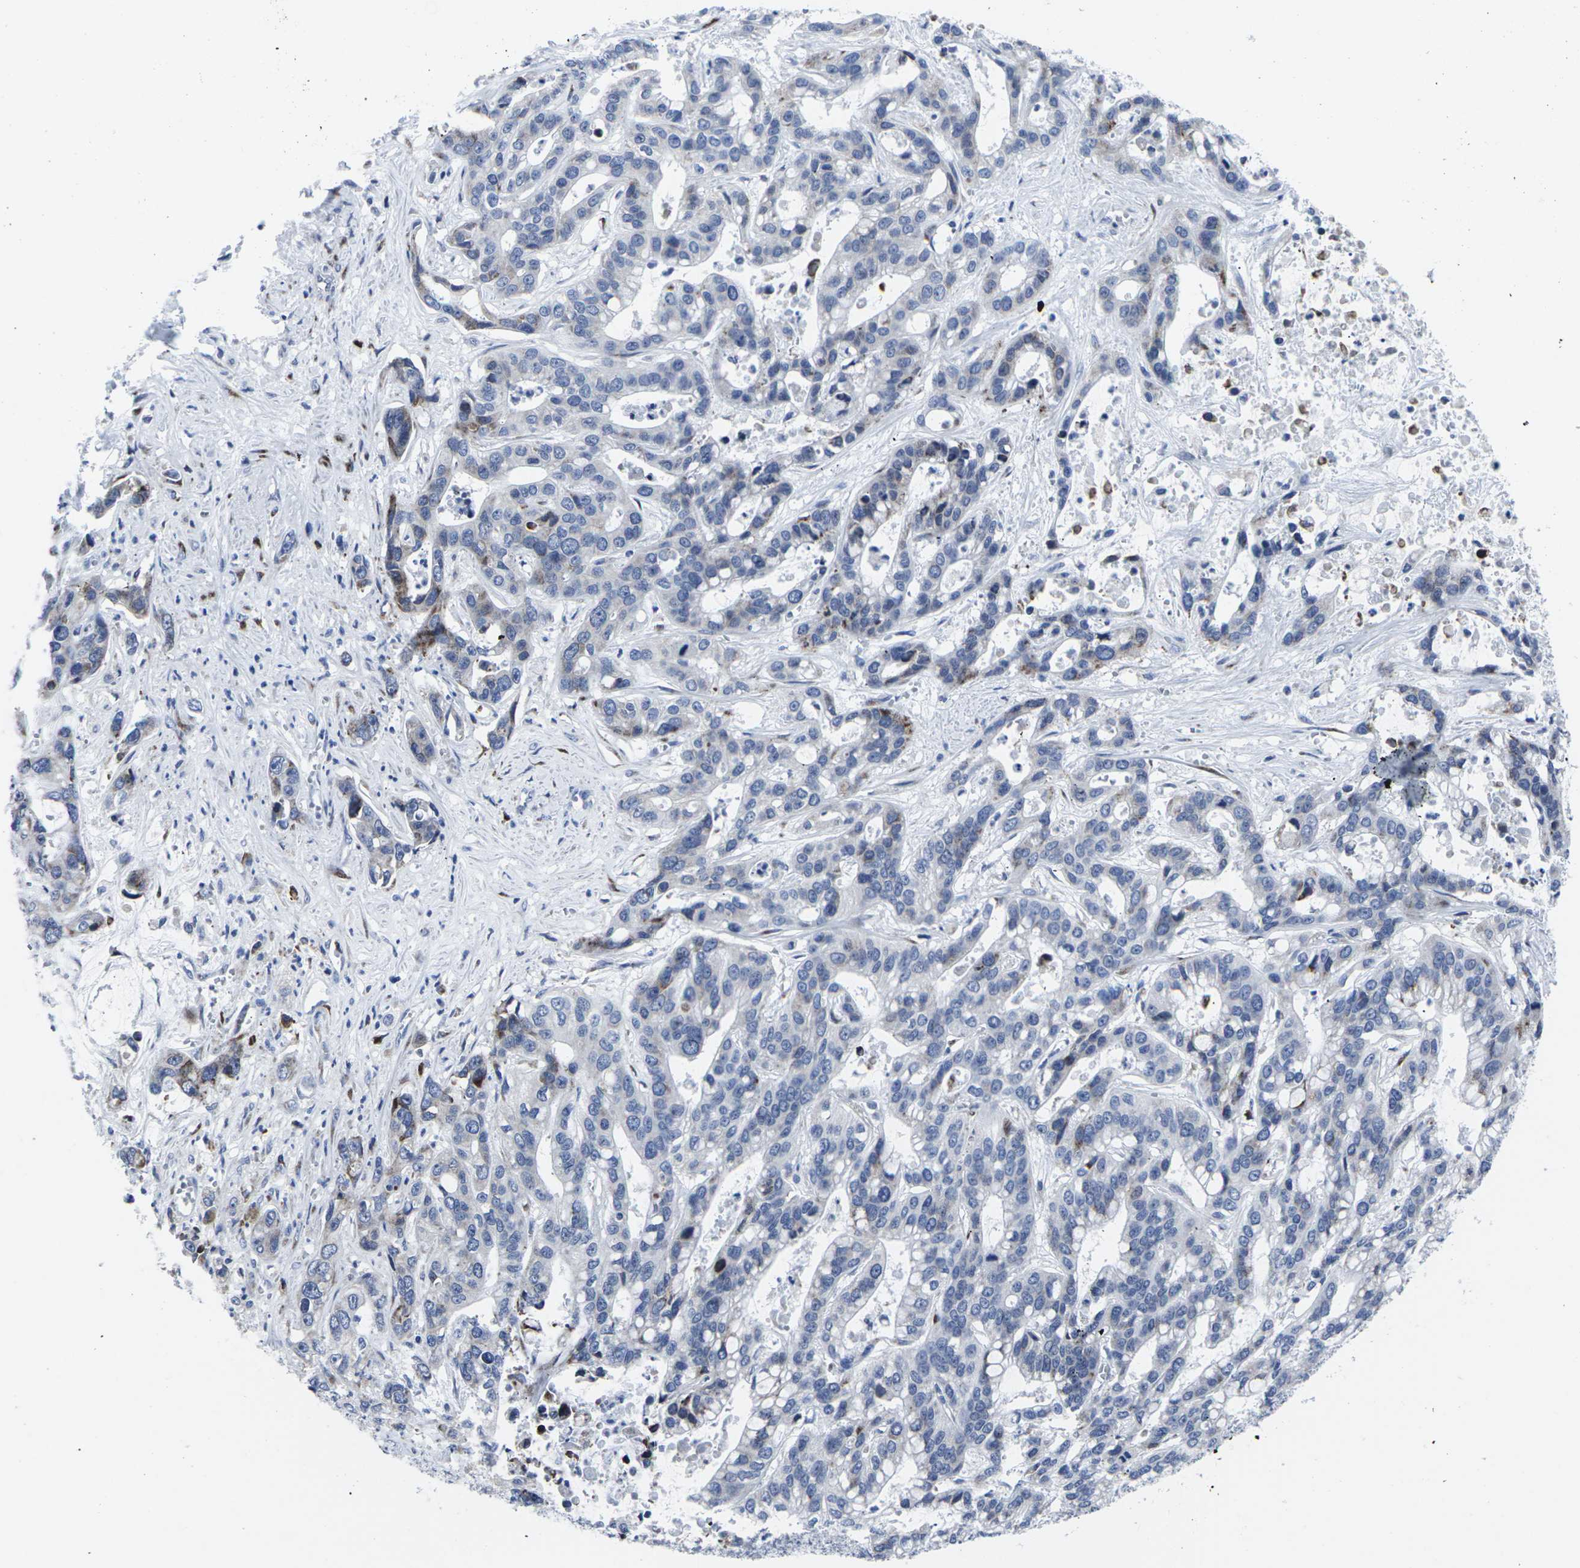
{"staining": {"intensity": "moderate", "quantity": "<25%", "location": "cytoplasmic/membranous"}, "tissue": "liver cancer", "cell_type": "Tumor cells", "image_type": "cancer", "snomed": [{"axis": "morphology", "description": "Cholangiocarcinoma"}, {"axis": "topography", "description": "Liver"}], "caption": "Human cholangiocarcinoma (liver) stained with a protein marker reveals moderate staining in tumor cells.", "gene": "RPN1", "patient": {"sex": "female", "age": 65}}